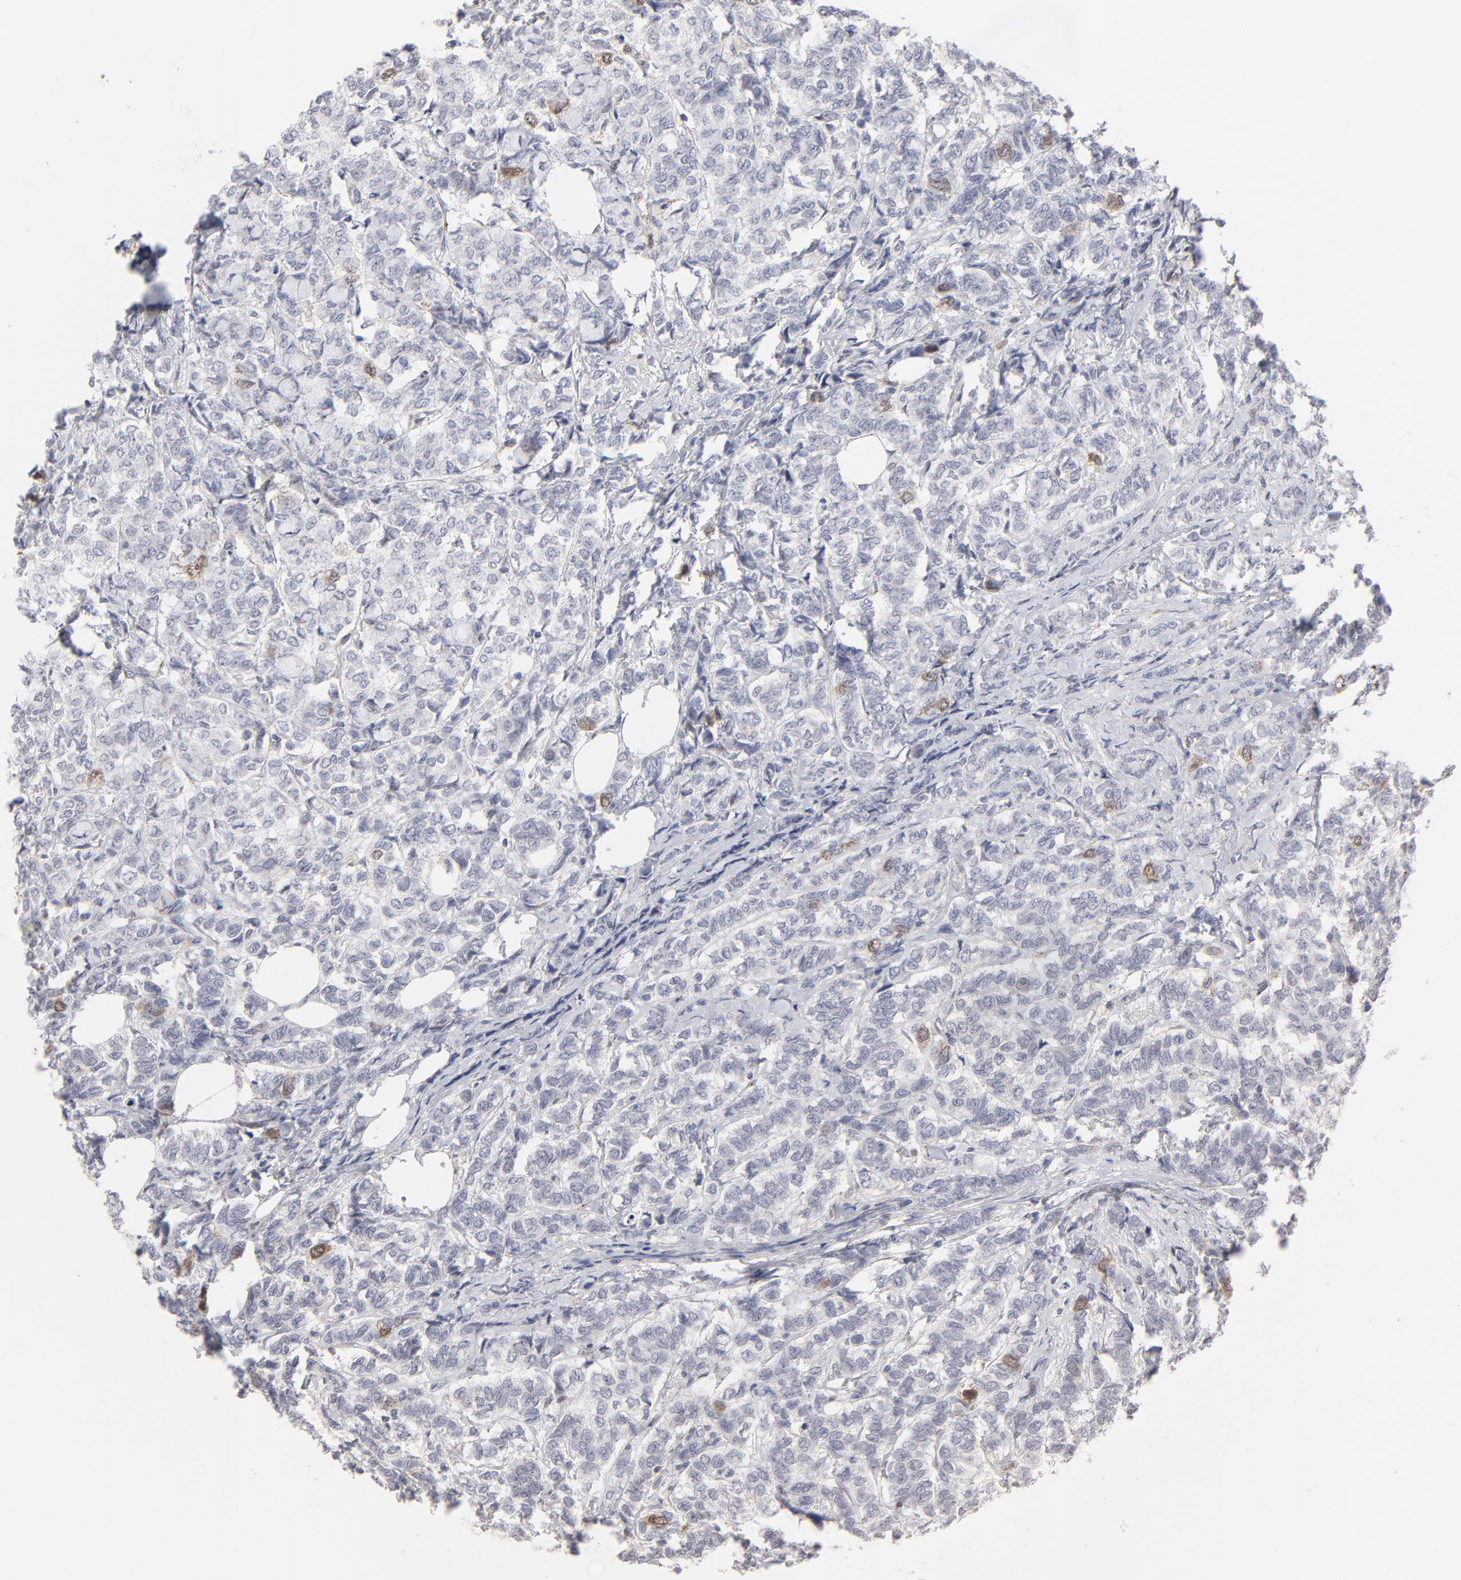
{"staining": {"intensity": "weak", "quantity": "<25%", "location": "cytoplasmic/membranous"}, "tissue": "breast cancer", "cell_type": "Tumor cells", "image_type": "cancer", "snomed": [{"axis": "morphology", "description": "Lobular carcinoma"}, {"axis": "topography", "description": "Breast"}], "caption": "There is no significant positivity in tumor cells of breast cancer (lobular carcinoma).", "gene": "AURKA", "patient": {"sex": "female", "age": 60}}